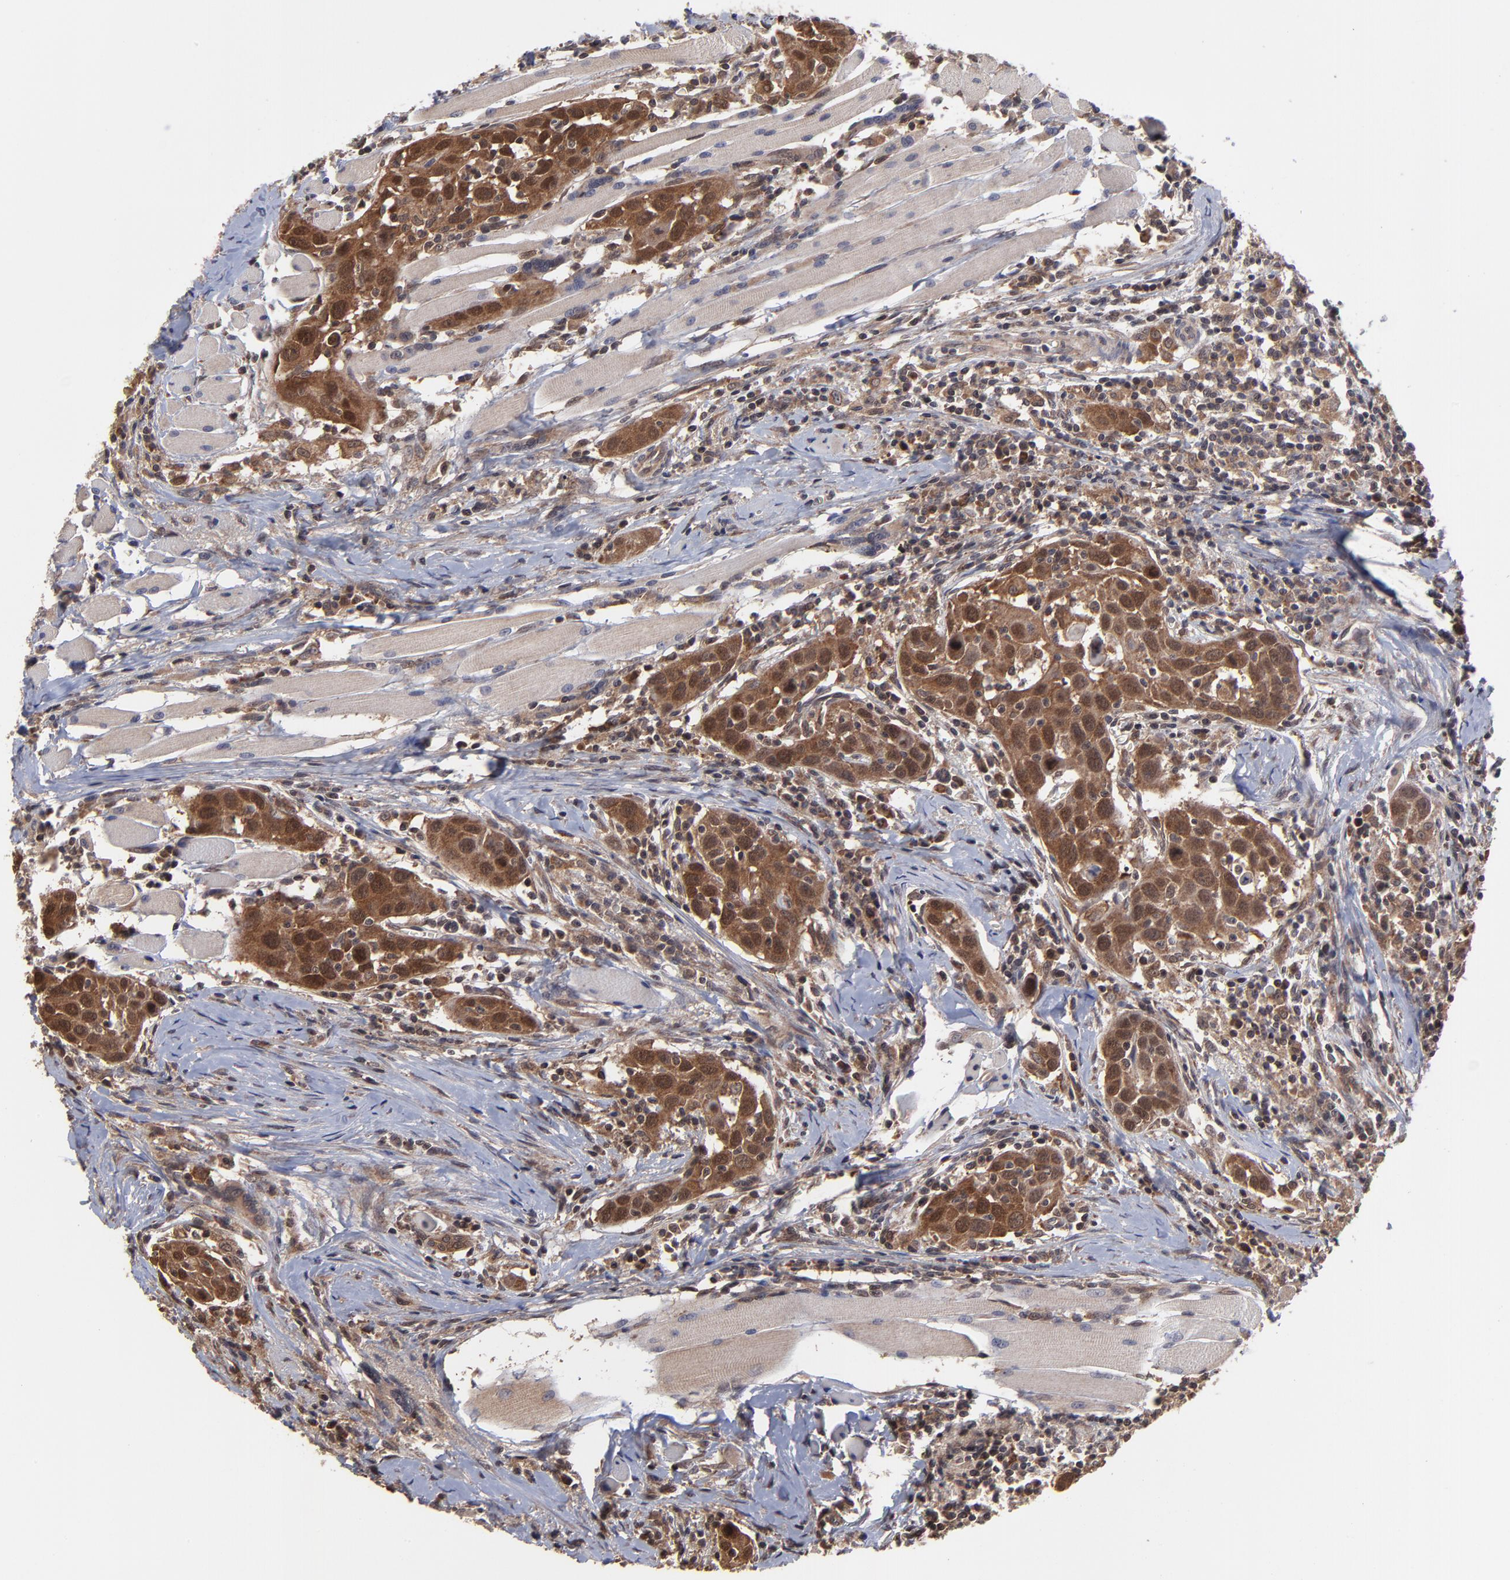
{"staining": {"intensity": "strong", "quantity": ">75%", "location": "cytoplasmic/membranous"}, "tissue": "head and neck cancer", "cell_type": "Tumor cells", "image_type": "cancer", "snomed": [{"axis": "morphology", "description": "Squamous cell carcinoma, NOS"}, {"axis": "topography", "description": "Oral tissue"}, {"axis": "topography", "description": "Head-Neck"}], "caption": "The photomicrograph demonstrates a brown stain indicating the presence of a protein in the cytoplasmic/membranous of tumor cells in head and neck squamous cell carcinoma. (brown staining indicates protein expression, while blue staining denotes nuclei).", "gene": "UBE2L6", "patient": {"sex": "female", "age": 50}}